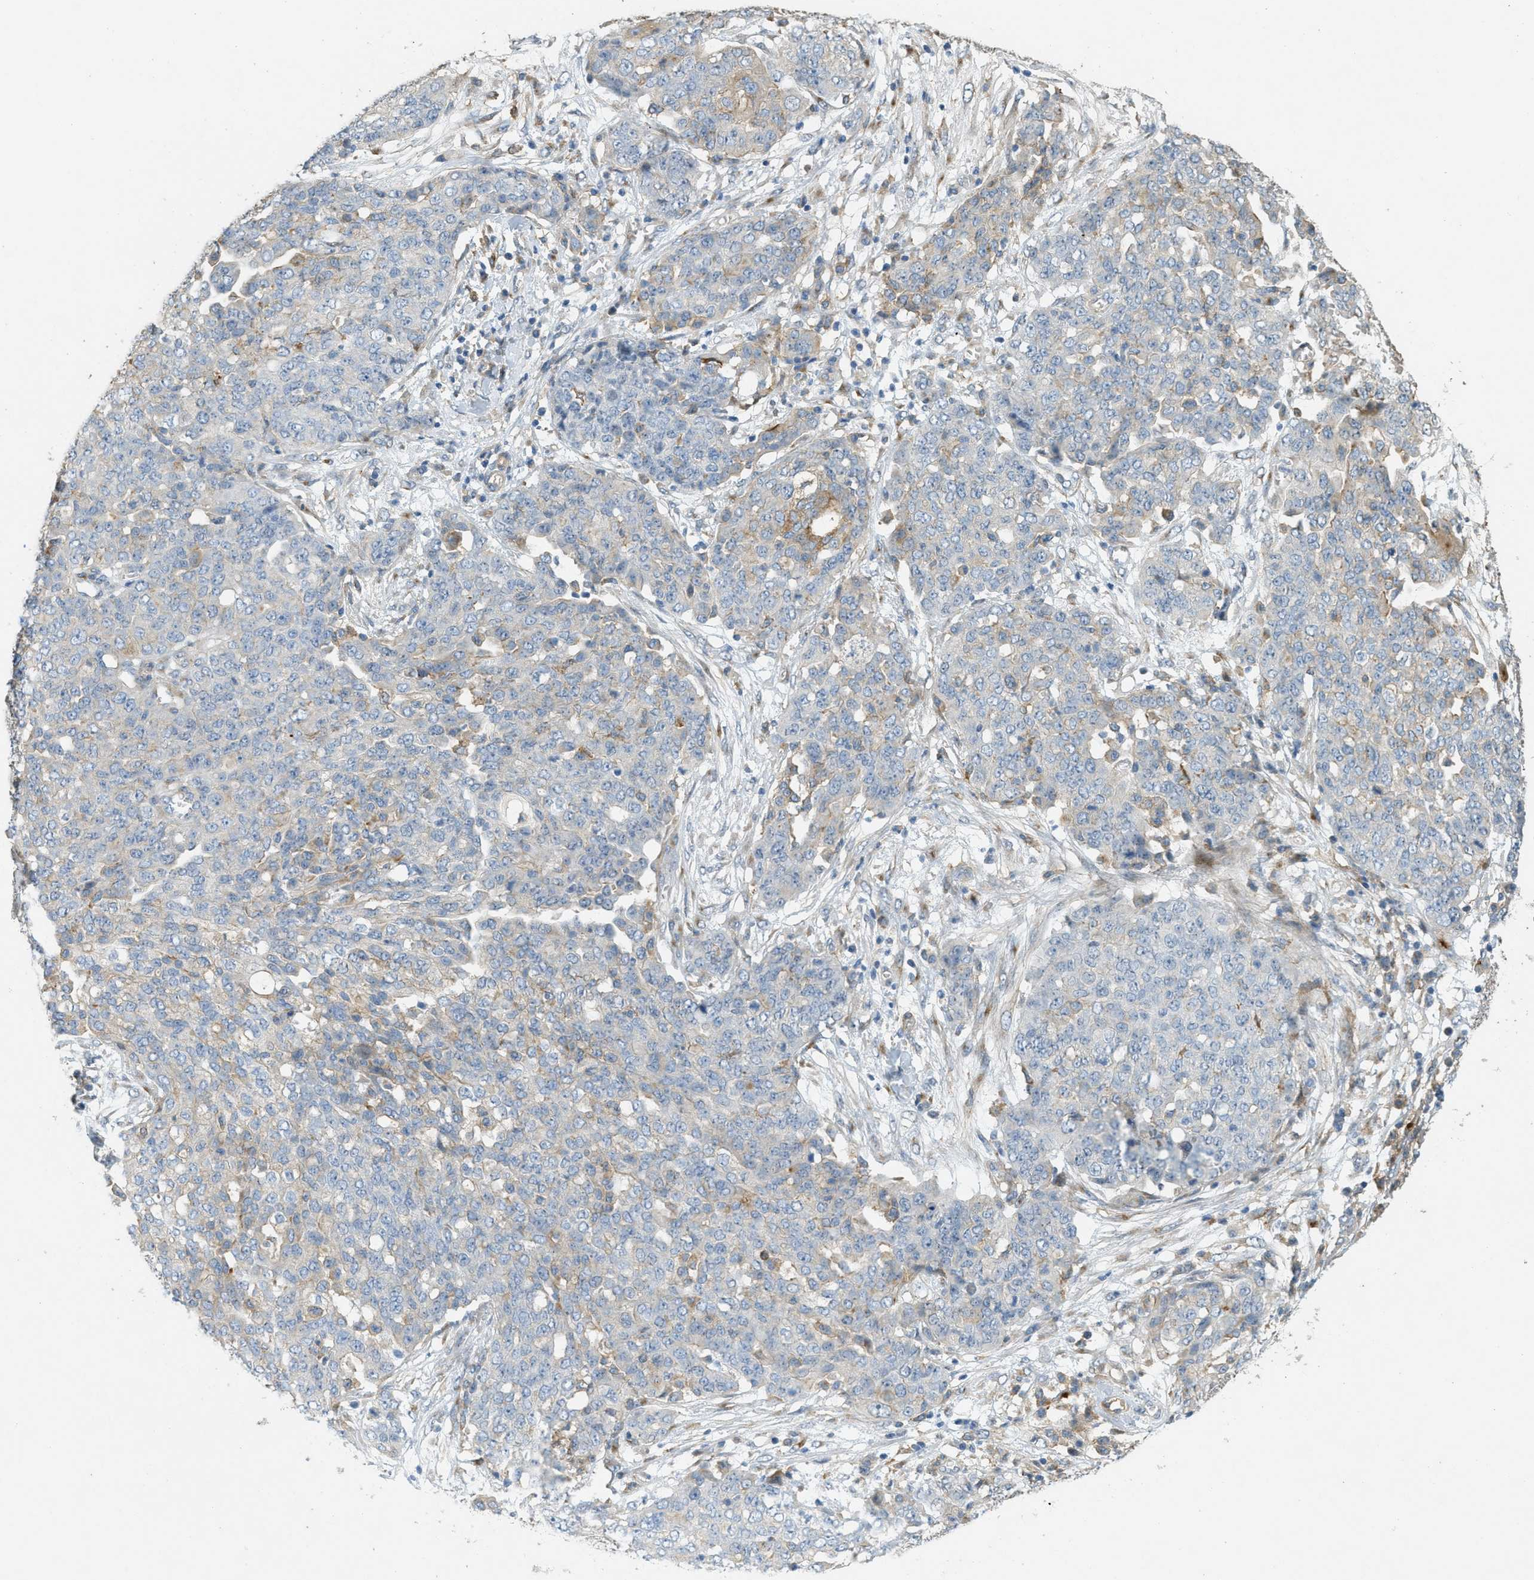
{"staining": {"intensity": "weak", "quantity": "<25%", "location": "cytoplasmic/membranous"}, "tissue": "ovarian cancer", "cell_type": "Tumor cells", "image_type": "cancer", "snomed": [{"axis": "morphology", "description": "Cystadenocarcinoma, serous, NOS"}, {"axis": "topography", "description": "Soft tissue"}, {"axis": "topography", "description": "Ovary"}], "caption": "DAB immunohistochemical staining of human ovarian serous cystadenocarcinoma demonstrates no significant positivity in tumor cells.", "gene": "ADCY5", "patient": {"sex": "female", "age": 57}}